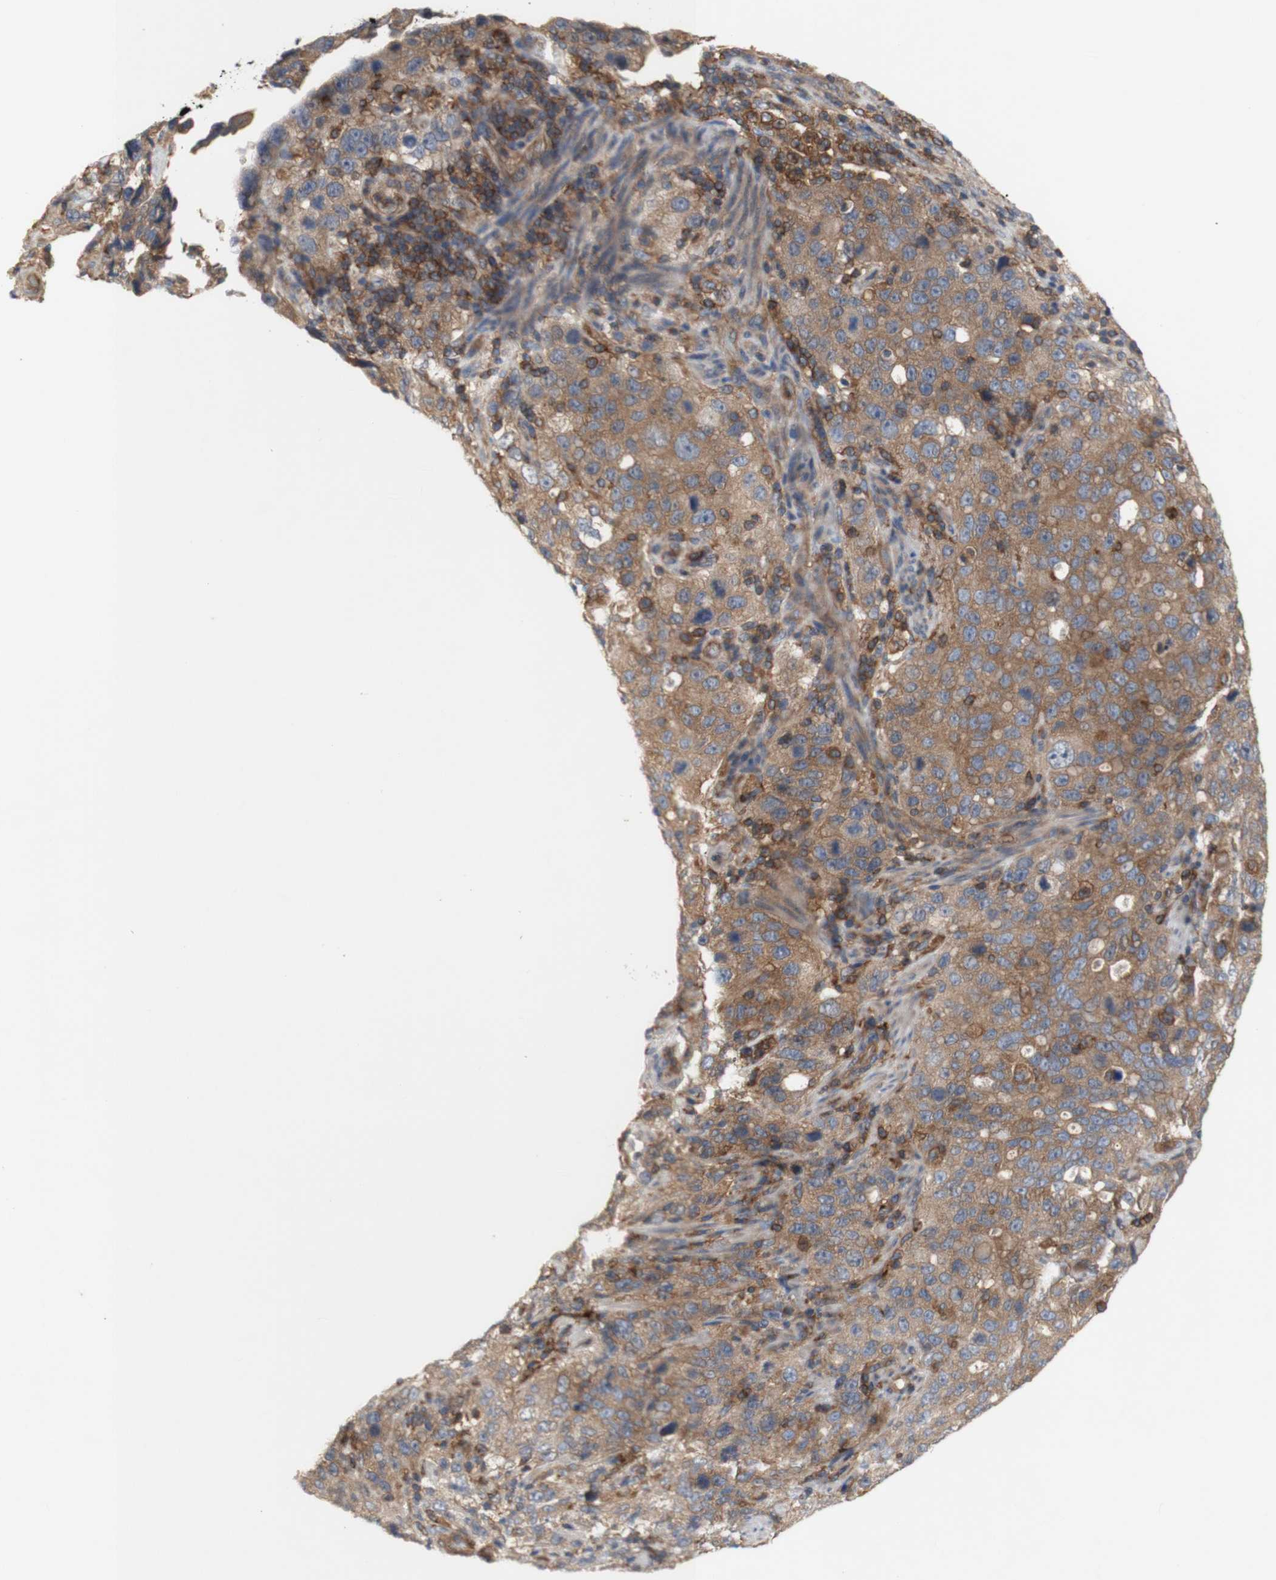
{"staining": {"intensity": "moderate", "quantity": ">75%", "location": "cytoplasmic/membranous"}, "tissue": "stomach cancer", "cell_type": "Tumor cells", "image_type": "cancer", "snomed": [{"axis": "morphology", "description": "Normal tissue, NOS"}, {"axis": "morphology", "description": "Adenocarcinoma, NOS"}, {"axis": "topography", "description": "Stomach"}], "caption": "An immunohistochemistry (IHC) image of neoplastic tissue is shown. Protein staining in brown labels moderate cytoplasmic/membranous positivity in stomach cancer (adenocarcinoma) within tumor cells. The protein is shown in brown color, while the nuclei are stained blue.", "gene": "IKBKG", "patient": {"sex": "male", "age": 48}}